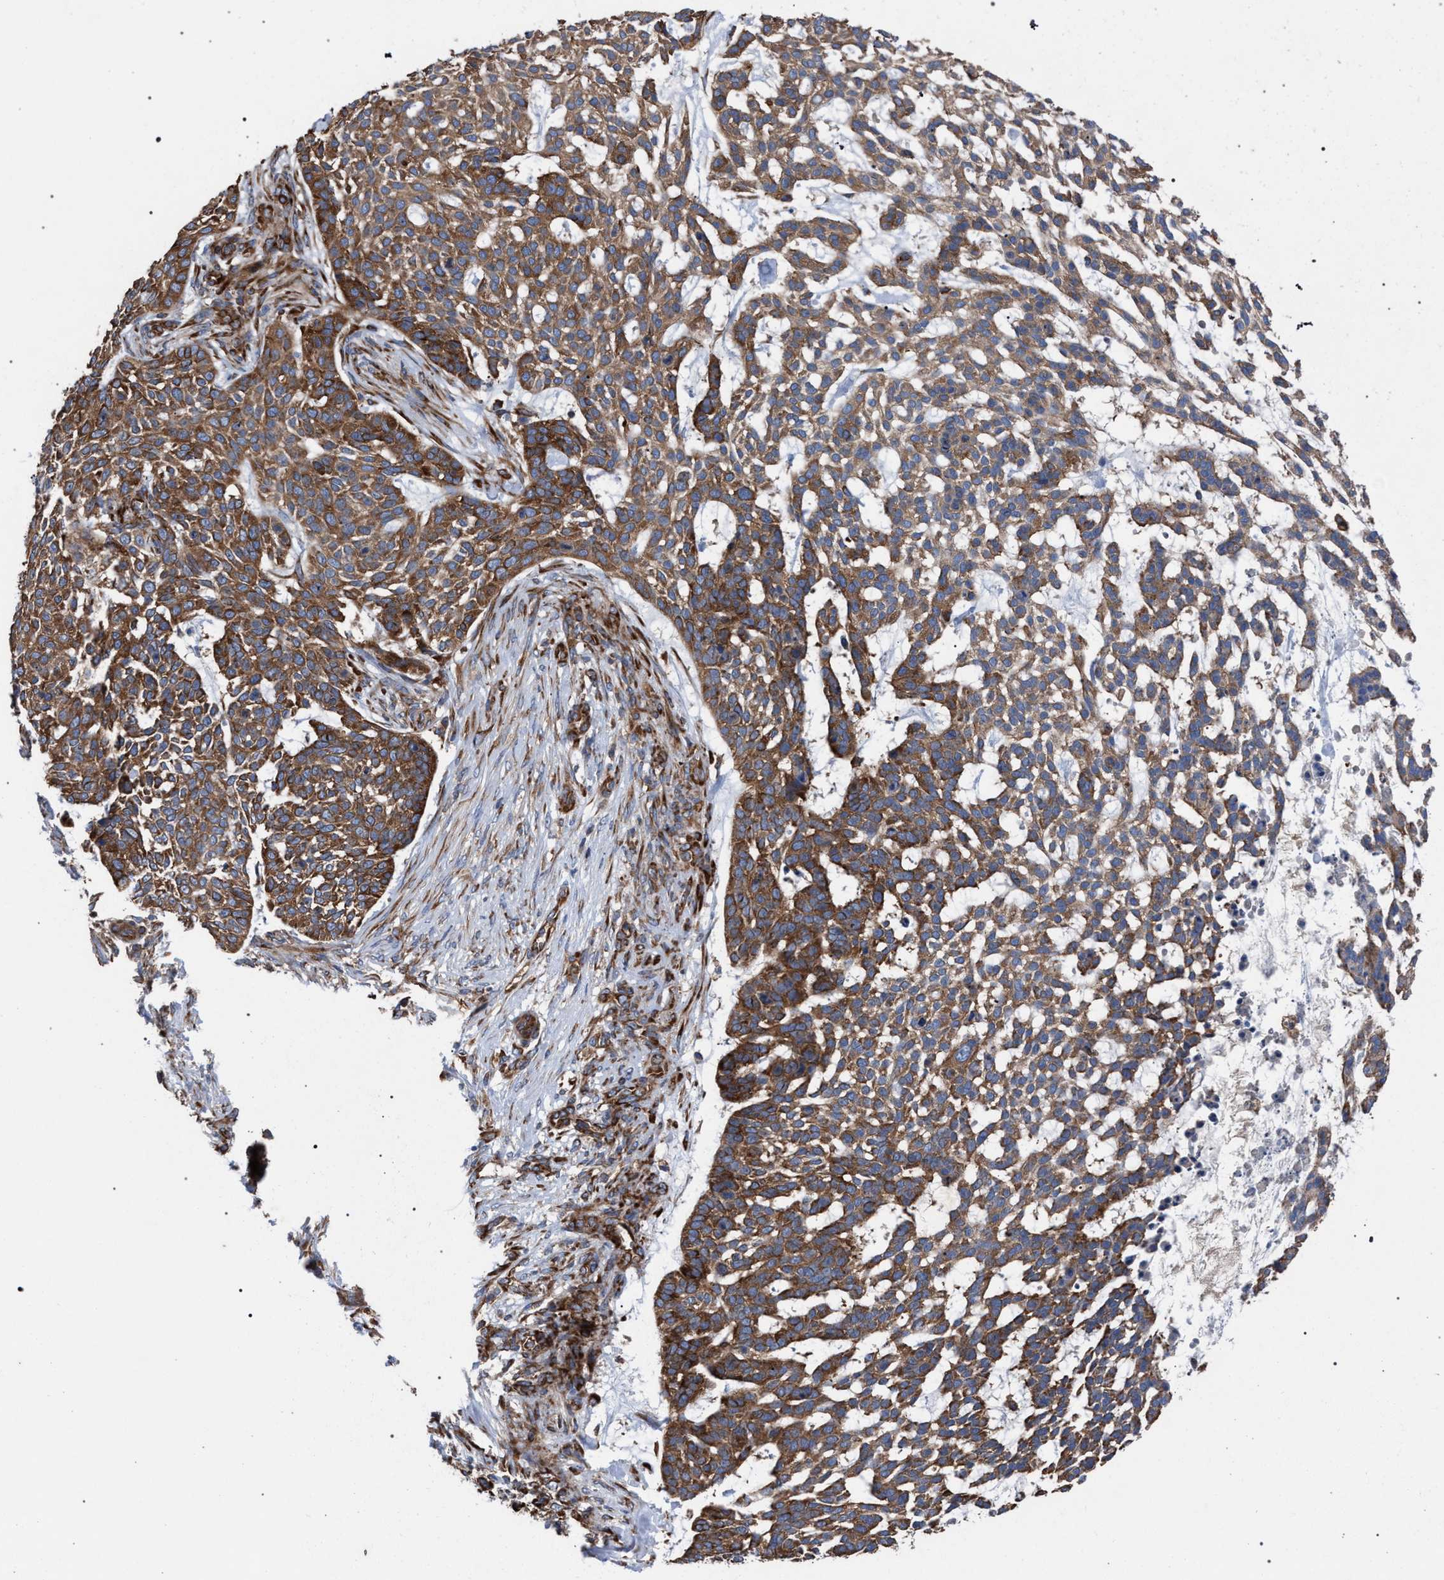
{"staining": {"intensity": "moderate", "quantity": ">75%", "location": "cytoplasmic/membranous"}, "tissue": "skin cancer", "cell_type": "Tumor cells", "image_type": "cancer", "snomed": [{"axis": "morphology", "description": "Basal cell carcinoma"}, {"axis": "topography", "description": "Skin"}], "caption": "Protein expression by immunohistochemistry (IHC) displays moderate cytoplasmic/membranous positivity in about >75% of tumor cells in skin cancer (basal cell carcinoma). (brown staining indicates protein expression, while blue staining denotes nuclei).", "gene": "CDR2L", "patient": {"sex": "female", "age": 64}}